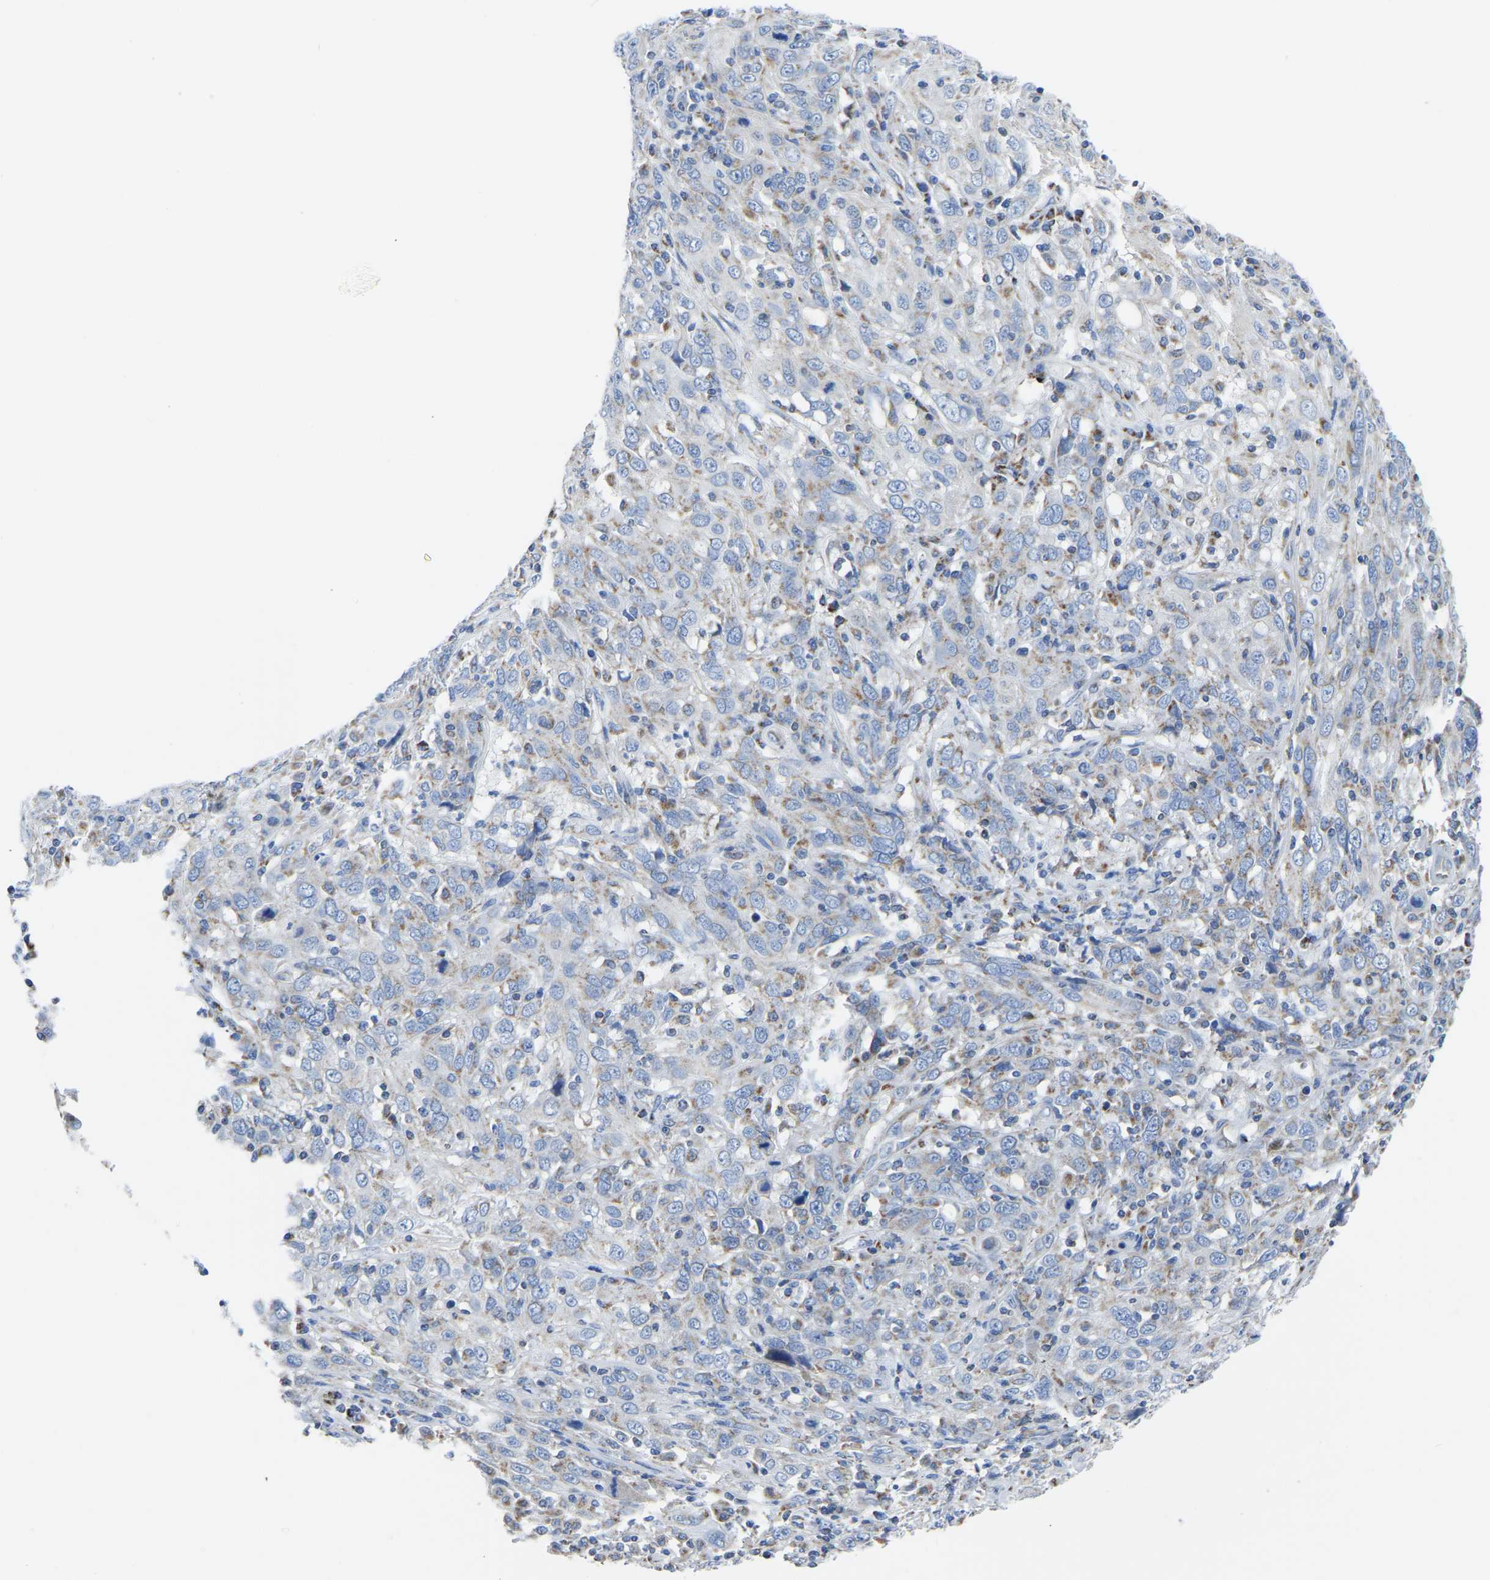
{"staining": {"intensity": "negative", "quantity": "none", "location": "none"}, "tissue": "cervical cancer", "cell_type": "Tumor cells", "image_type": "cancer", "snomed": [{"axis": "morphology", "description": "Squamous cell carcinoma, NOS"}, {"axis": "topography", "description": "Cervix"}], "caption": "Immunohistochemistry image of cervical squamous cell carcinoma stained for a protein (brown), which reveals no staining in tumor cells.", "gene": "ETFA", "patient": {"sex": "female", "age": 46}}